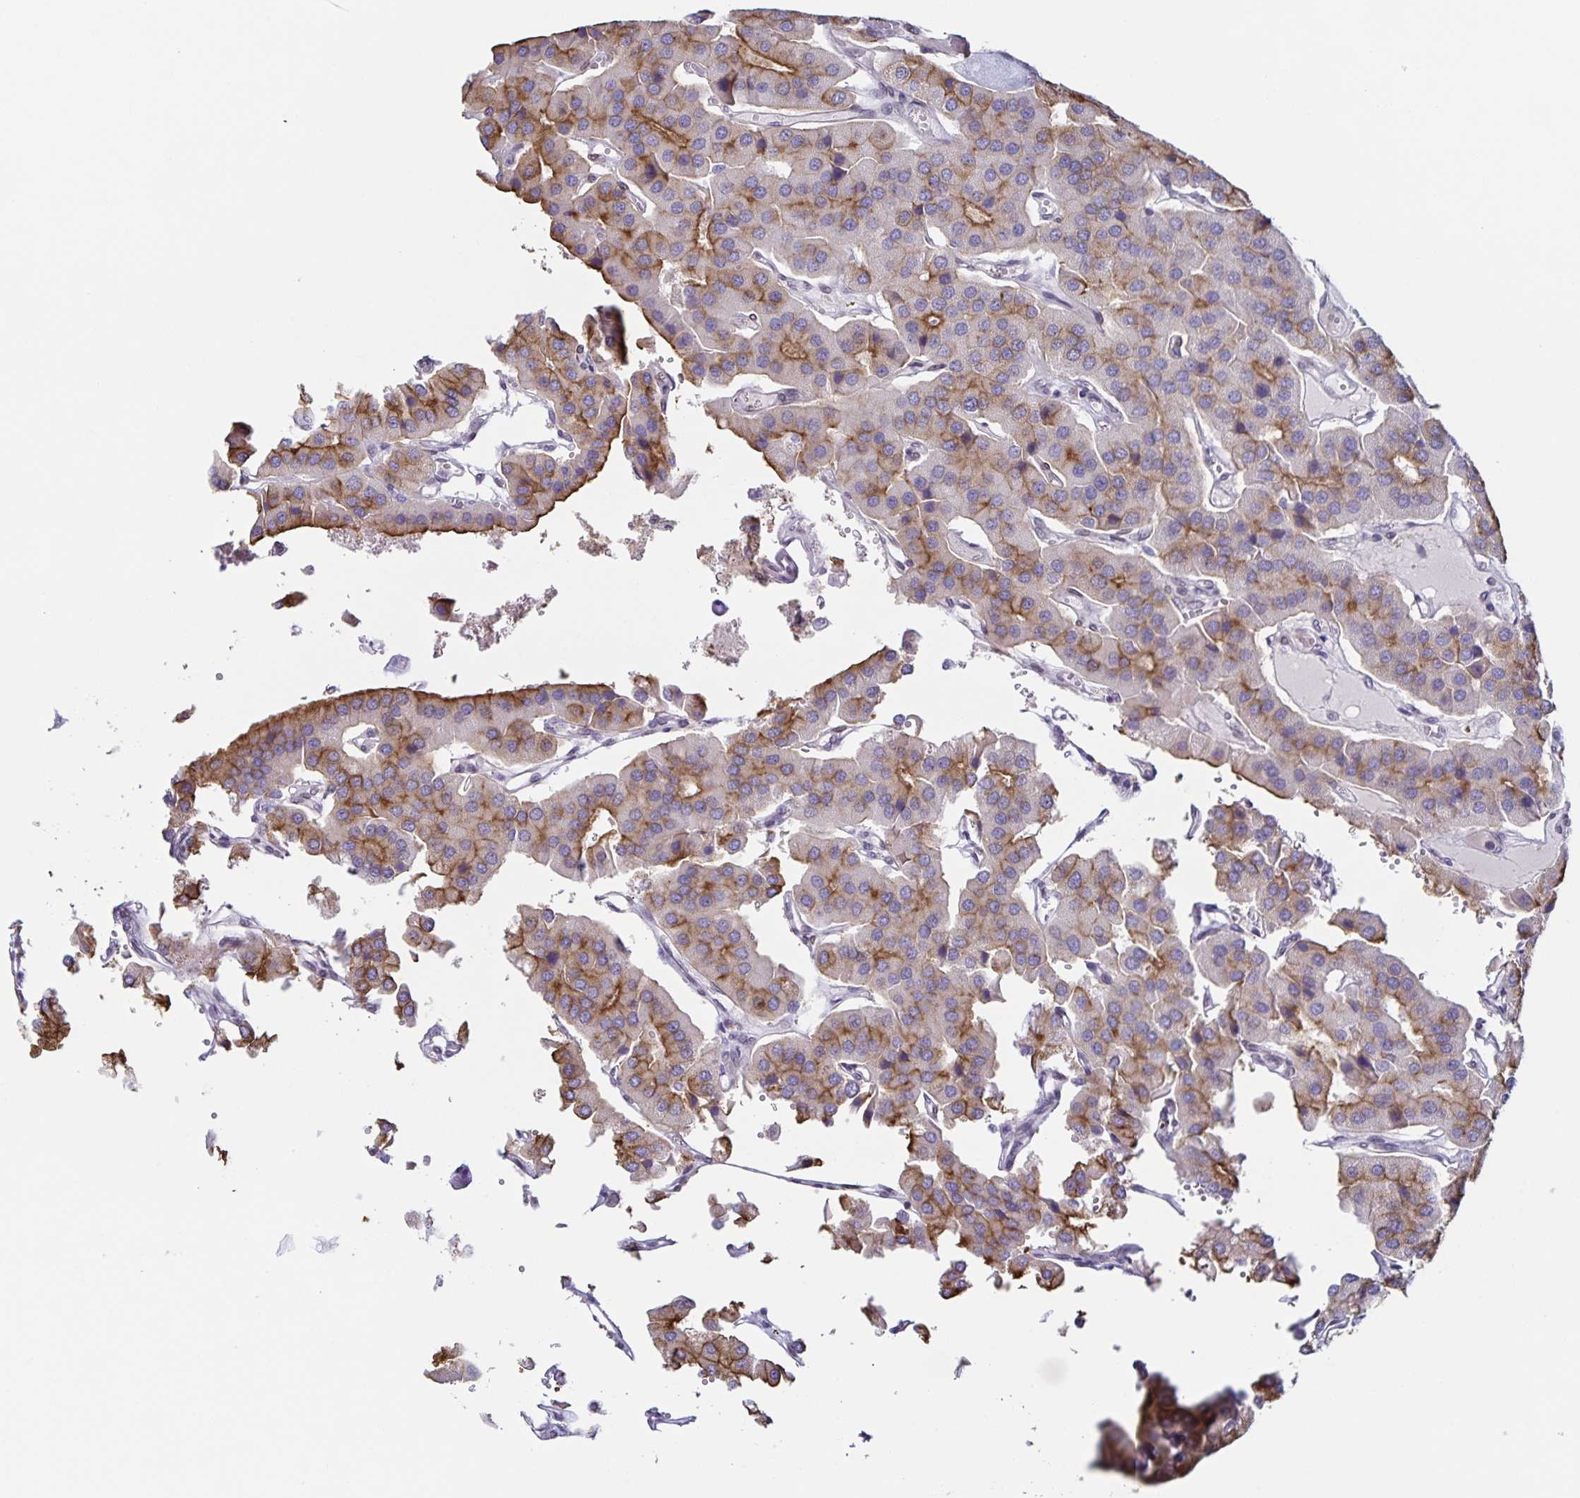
{"staining": {"intensity": "moderate", "quantity": "25%-75%", "location": "cytoplasmic/membranous"}, "tissue": "parathyroid gland", "cell_type": "Glandular cells", "image_type": "normal", "snomed": [{"axis": "morphology", "description": "Normal tissue, NOS"}, {"axis": "morphology", "description": "Adenoma, NOS"}, {"axis": "topography", "description": "Parathyroid gland"}], "caption": "Parathyroid gland stained with DAB immunohistochemistry (IHC) exhibits medium levels of moderate cytoplasmic/membranous positivity in approximately 25%-75% of glandular cells.", "gene": "SYNE2", "patient": {"sex": "female", "age": 86}}